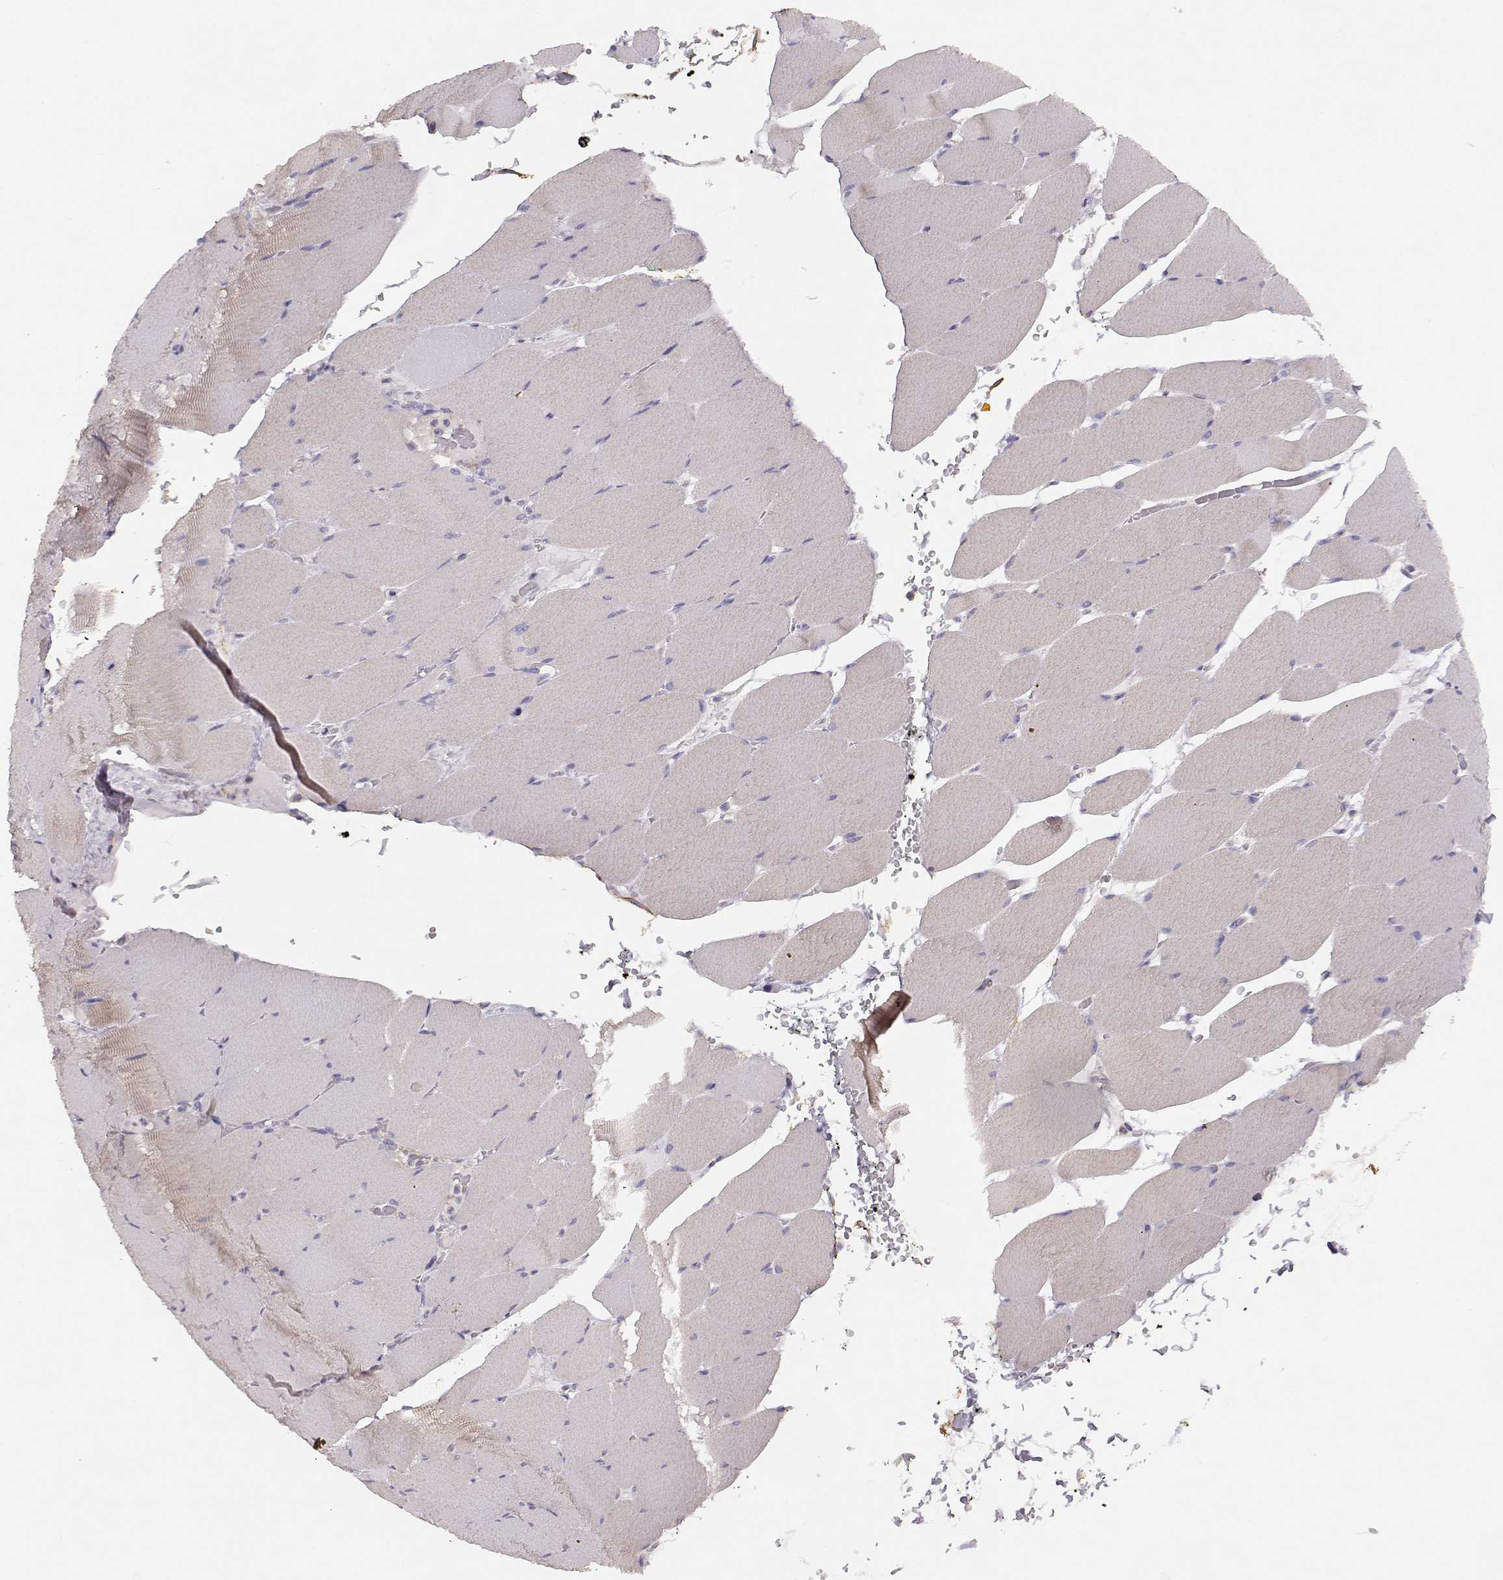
{"staining": {"intensity": "negative", "quantity": "none", "location": "none"}, "tissue": "skeletal muscle", "cell_type": "Myocytes", "image_type": "normal", "snomed": [{"axis": "morphology", "description": "Normal tissue, NOS"}, {"axis": "topography", "description": "Skeletal muscle"}], "caption": "This image is of benign skeletal muscle stained with immunohistochemistry to label a protein in brown with the nuclei are counter-stained blue. There is no positivity in myocytes.", "gene": "DAPL1", "patient": {"sex": "male", "age": 56}}